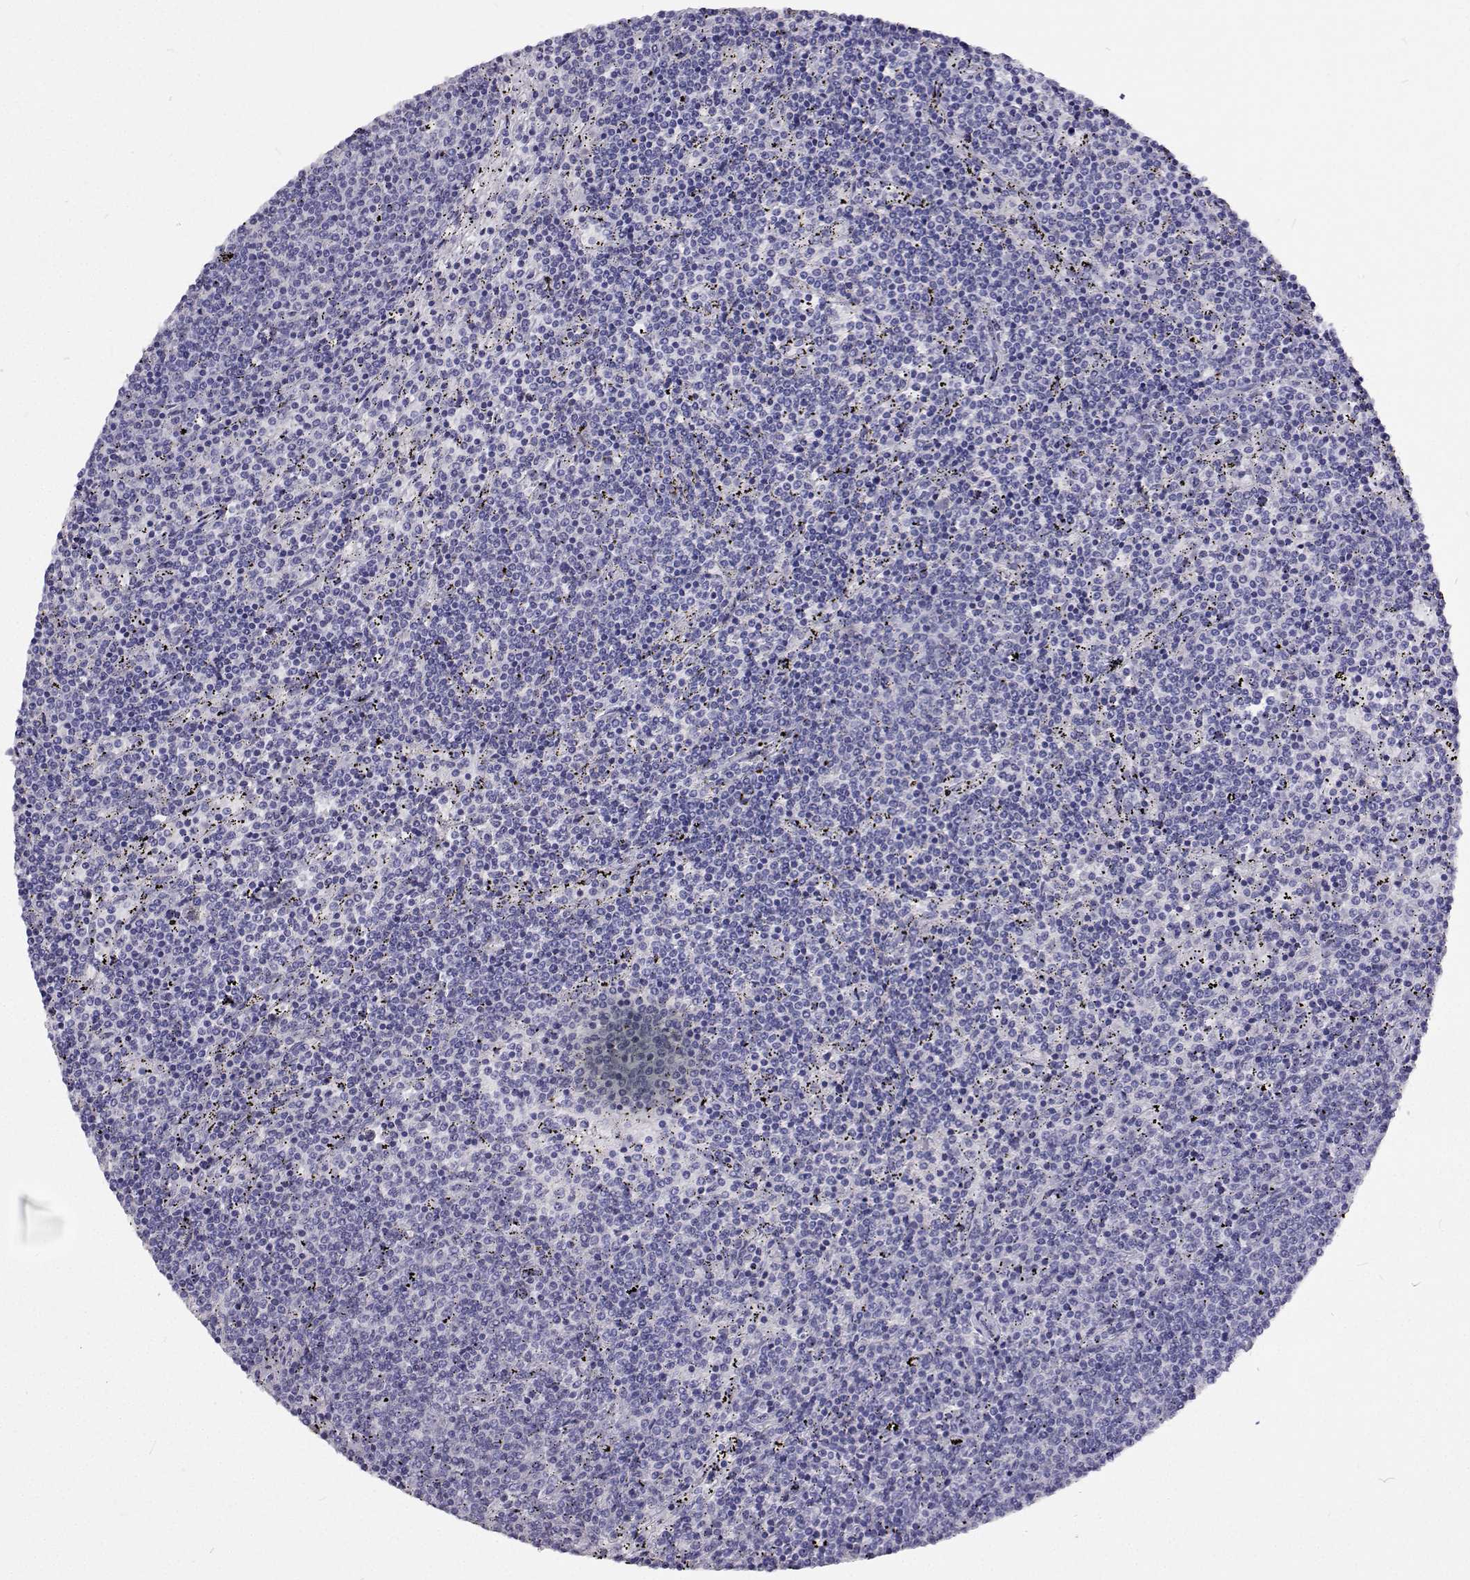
{"staining": {"intensity": "negative", "quantity": "none", "location": "none"}, "tissue": "lymphoma", "cell_type": "Tumor cells", "image_type": "cancer", "snomed": [{"axis": "morphology", "description": "Malignant lymphoma, non-Hodgkin's type, Low grade"}, {"axis": "topography", "description": "Spleen"}], "caption": "This is an IHC micrograph of lymphoma. There is no positivity in tumor cells.", "gene": "CFAP44", "patient": {"sex": "female", "age": 50}}